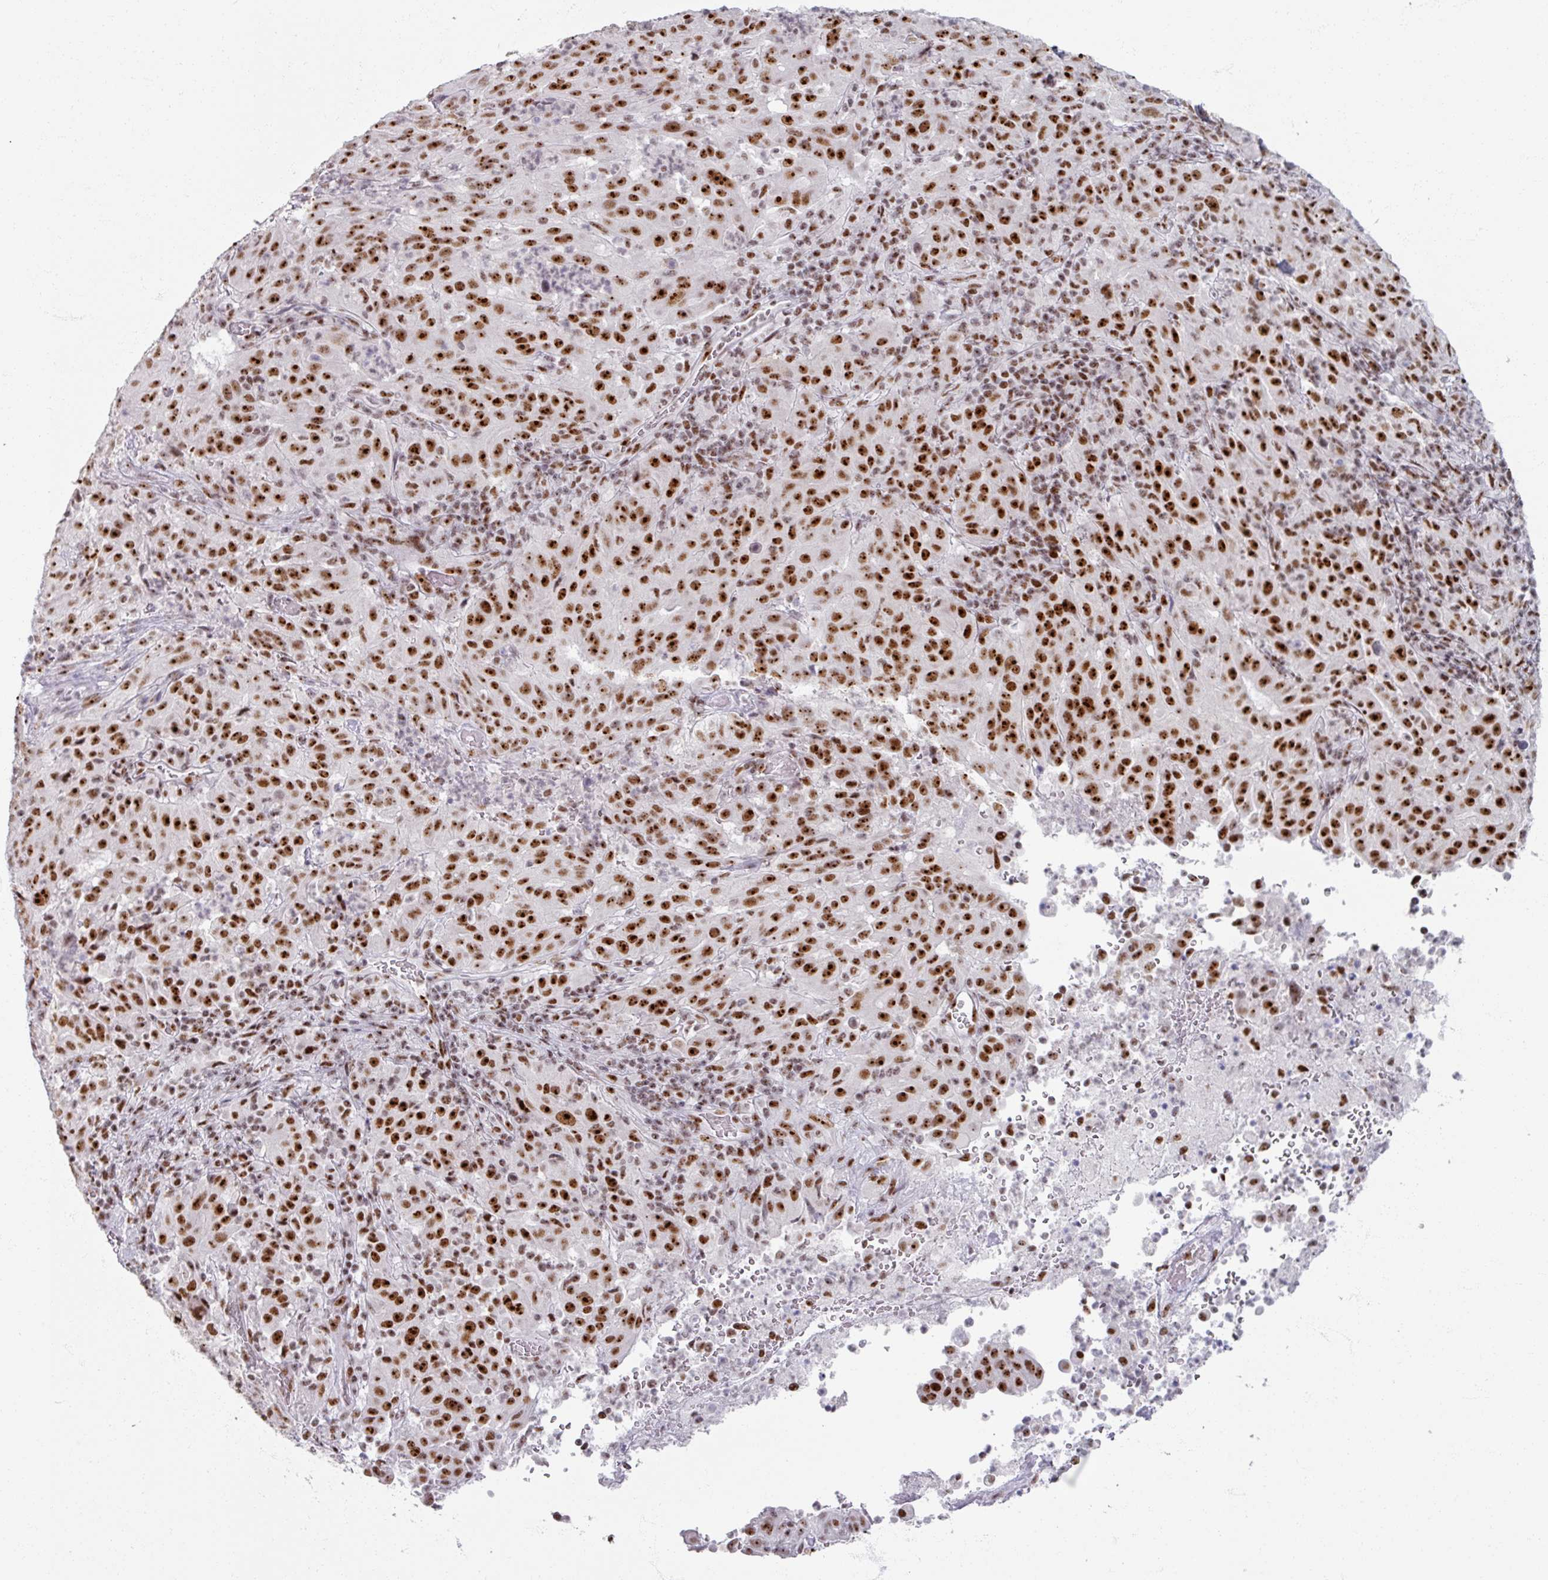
{"staining": {"intensity": "strong", "quantity": ">75%", "location": "nuclear"}, "tissue": "pancreatic cancer", "cell_type": "Tumor cells", "image_type": "cancer", "snomed": [{"axis": "morphology", "description": "Adenocarcinoma, NOS"}, {"axis": "topography", "description": "Pancreas"}], "caption": "Adenocarcinoma (pancreatic) was stained to show a protein in brown. There is high levels of strong nuclear expression in about >75% of tumor cells. (IHC, brightfield microscopy, high magnification).", "gene": "ADAR", "patient": {"sex": "male", "age": 63}}